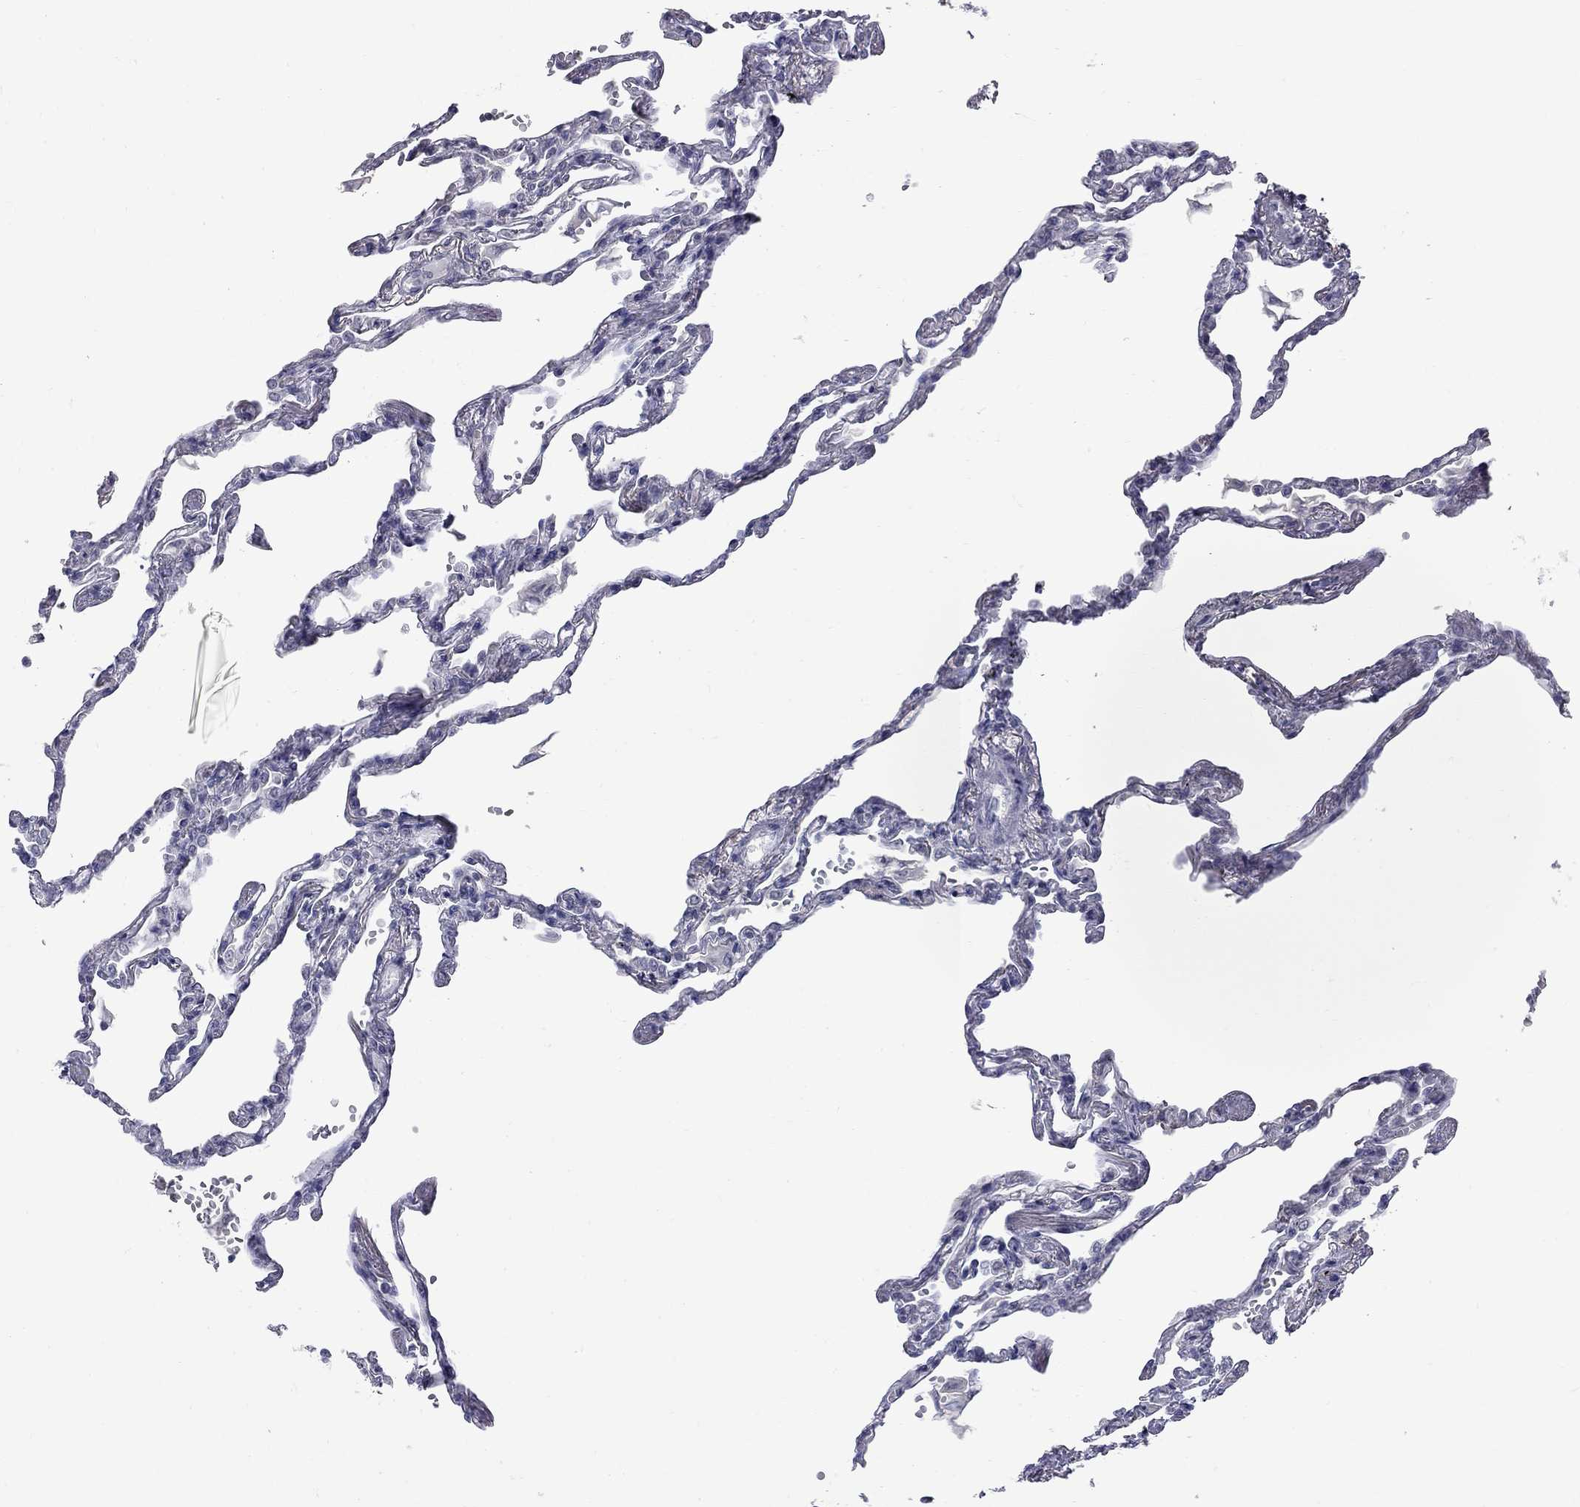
{"staining": {"intensity": "negative", "quantity": "none", "location": "none"}, "tissue": "lung", "cell_type": "Alveolar cells", "image_type": "normal", "snomed": [{"axis": "morphology", "description": "Normal tissue, NOS"}, {"axis": "topography", "description": "Lung"}], "caption": "Immunohistochemistry (IHC) of normal lung exhibits no positivity in alveolar cells. Nuclei are stained in blue.", "gene": "GSG1L", "patient": {"sex": "male", "age": 78}}